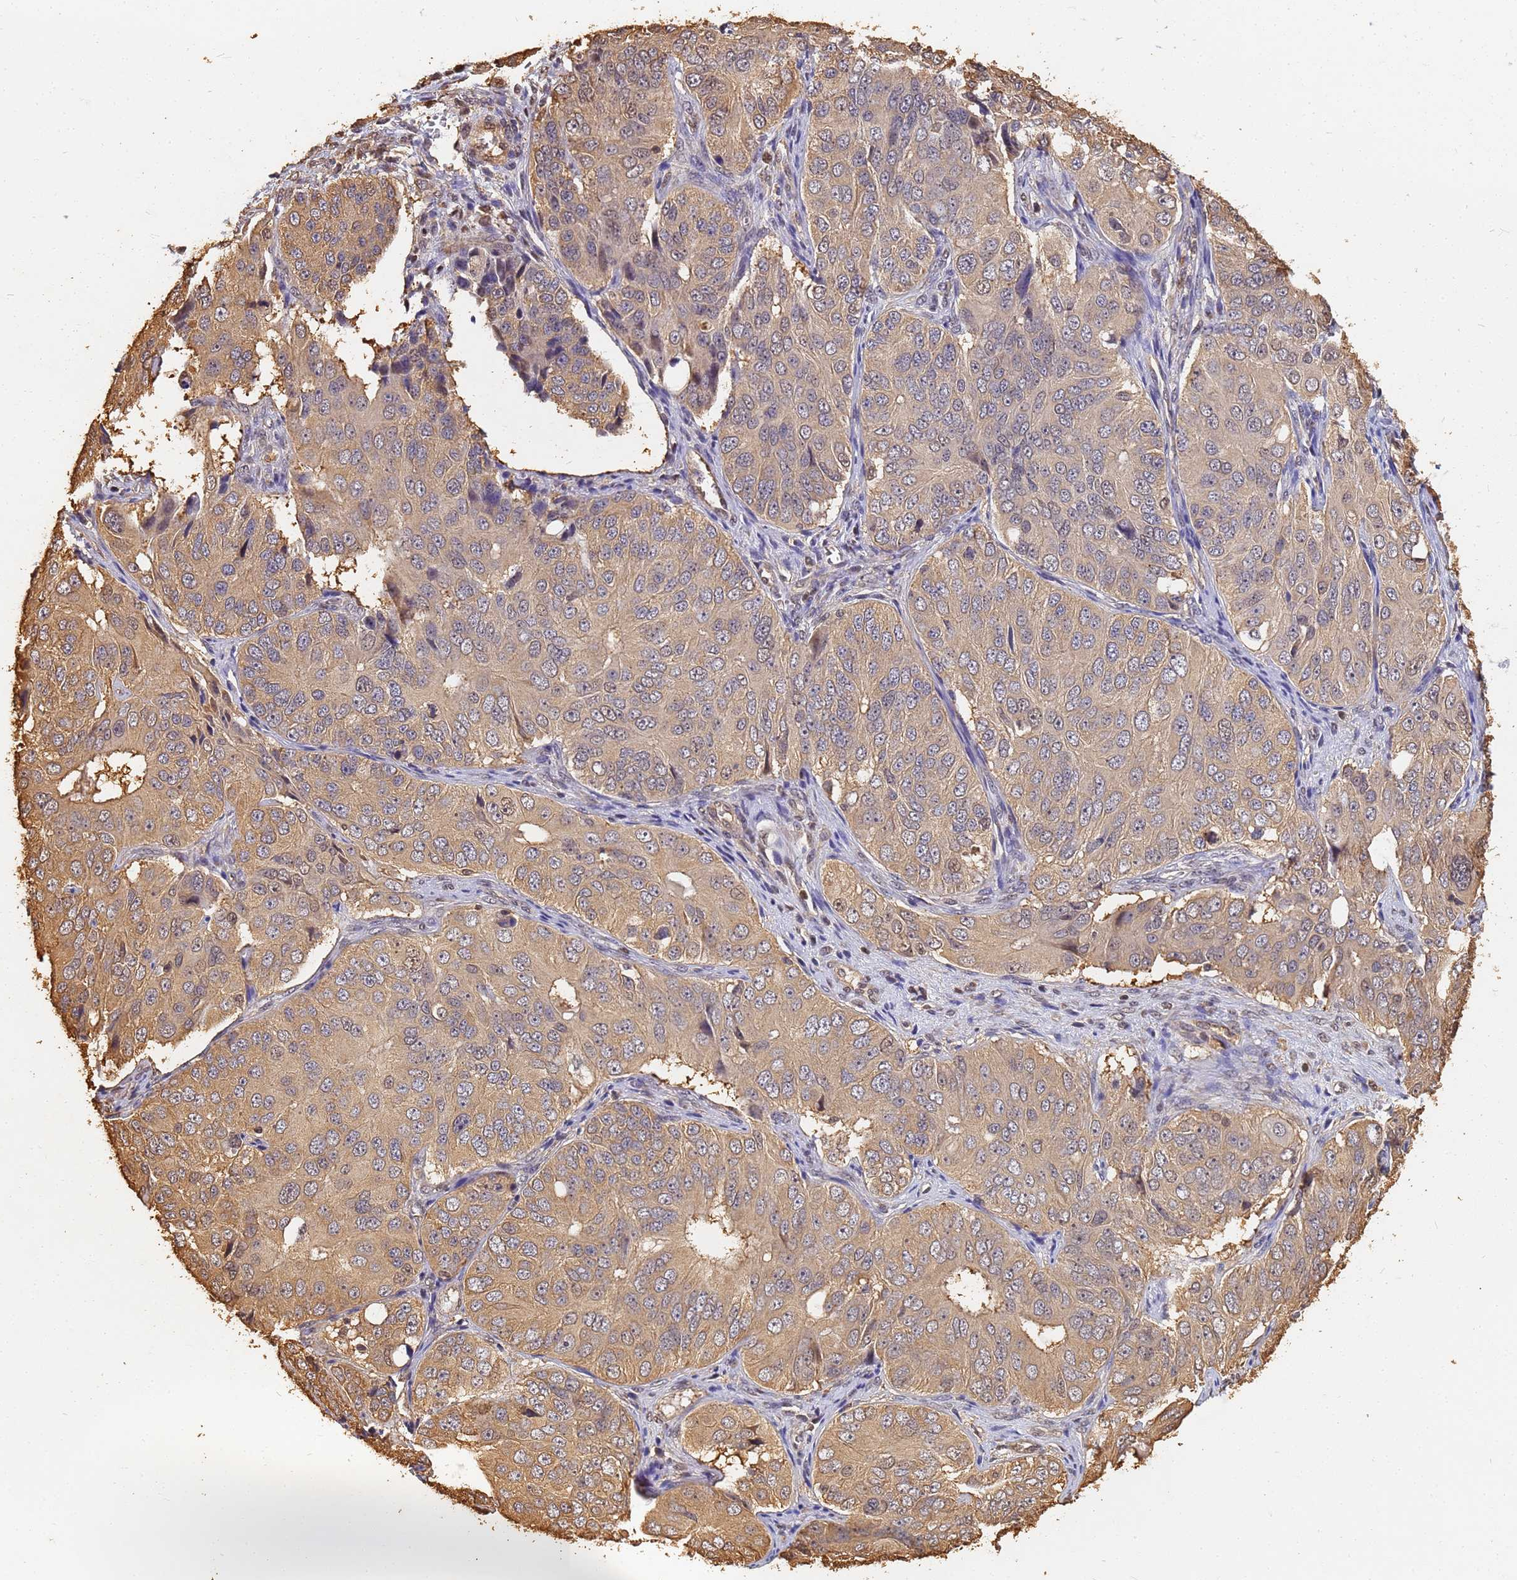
{"staining": {"intensity": "weak", "quantity": ">75%", "location": "cytoplasmic/membranous"}, "tissue": "ovarian cancer", "cell_type": "Tumor cells", "image_type": "cancer", "snomed": [{"axis": "morphology", "description": "Carcinoma, endometroid"}, {"axis": "topography", "description": "Ovary"}], "caption": "Protein staining of endometroid carcinoma (ovarian) tissue displays weak cytoplasmic/membranous staining in about >75% of tumor cells. (DAB (3,3'-diaminobenzidine) = brown stain, brightfield microscopy at high magnification).", "gene": "JAK2", "patient": {"sex": "female", "age": 51}}